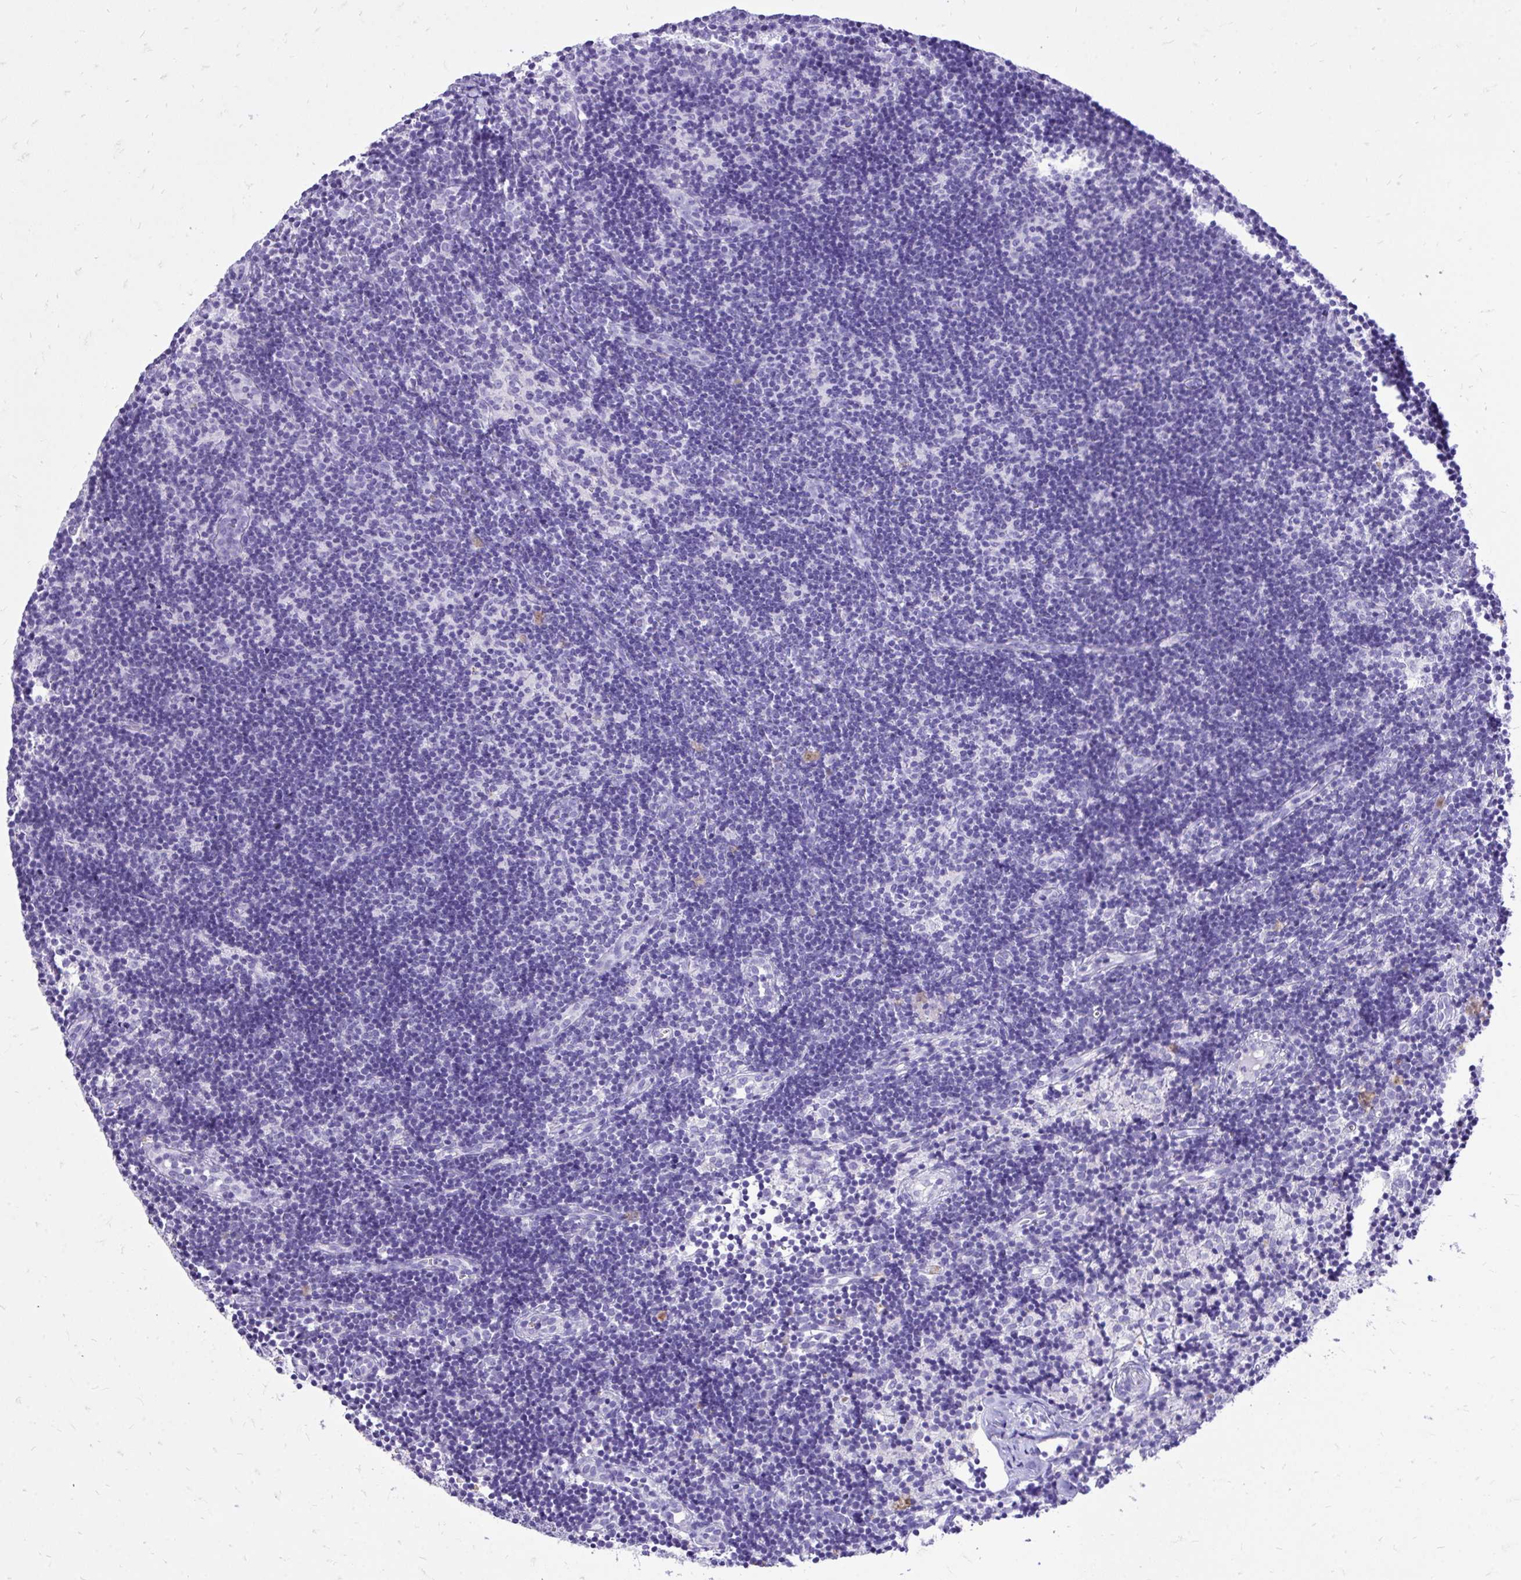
{"staining": {"intensity": "negative", "quantity": "none", "location": "none"}, "tissue": "lymph node", "cell_type": "Germinal center cells", "image_type": "normal", "snomed": [{"axis": "morphology", "description": "Normal tissue, NOS"}, {"axis": "topography", "description": "Lymph node"}], "caption": "Germinal center cells show no significant positivity in benign lymph node. Nuclei are stained in blue.", "gene": "MON1A", "patient": {"sex": "female", "age": 31}}